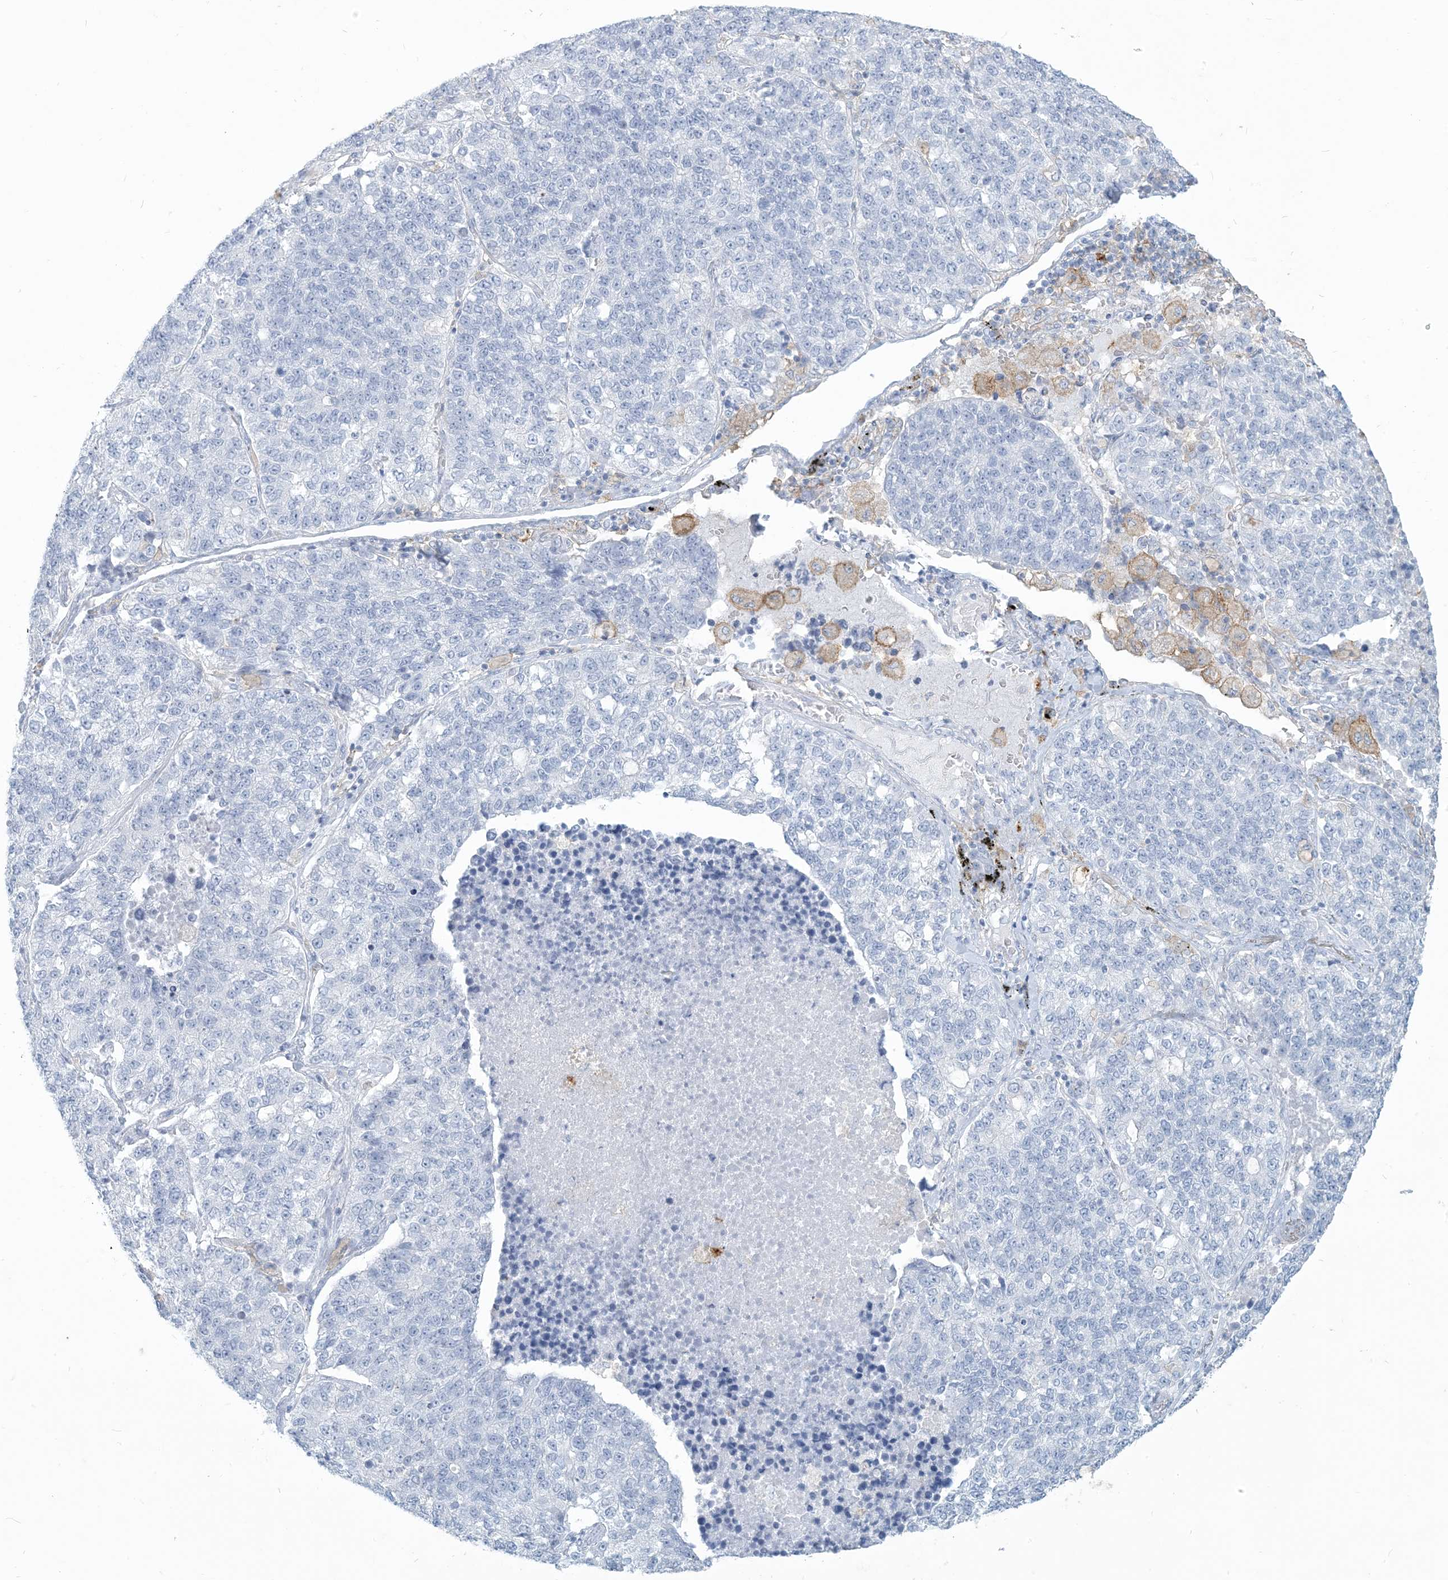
{"staining": {"intensity": "negative", "quantity": "none", "location": "none"}, "tissue": "lung cancer", "cell_type": "Tumor cells", "image_type": "cancer", "snomed": [{"axis": "morphology", "description": "Adenocarcinoma, NOS"}, {"axis": "topography", "description": "Lung"}], "caption": "Immunohistochemistry (IHC) micrograph of neoplastic tissue: human lung cancer (adenocarcinoma) stained with DAB (3,3'-diaminobenzidine) exhibits no significant protein positivity in tumor cells.", "gene": "HLA-DRB1", "patient": {"sex": "male", "age": 49}}